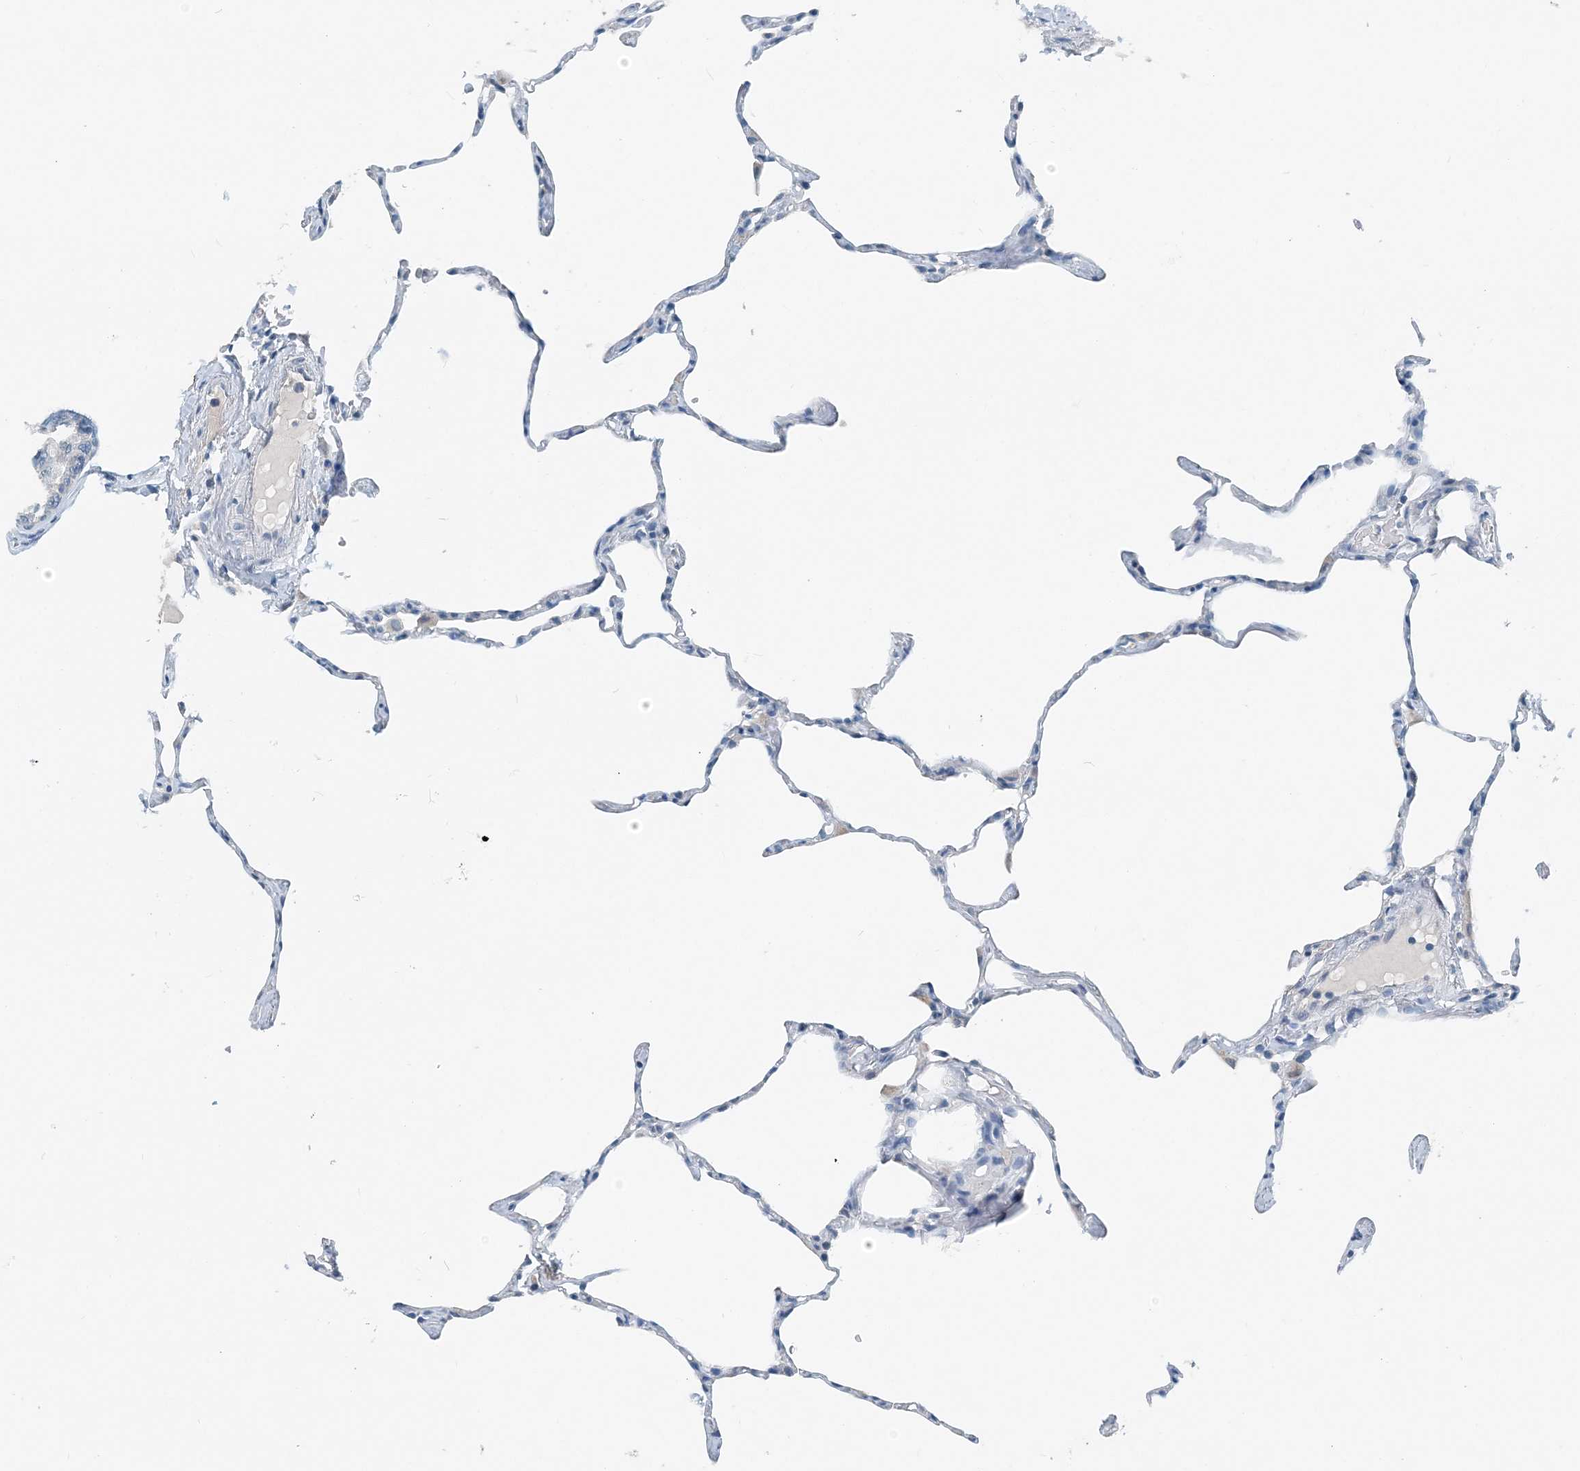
{"staining": {"intensity": "negative", "quantity": "none", "location": "none"}, "tissue": "lung", "cell_type": "Alveolar cells", "image_type": "normal", "snomed": [{"axis": "morphology", "description": "Normal tissue, NOS"}, {"axis": "topography", "description": "Lung"}], "caption": "Immunohistochemistry (IHC) of normal lung demonstrates no staining in alveolar cells.", "gene": "EEF1A2", "patient": {"sex": "male", "age": 65}}